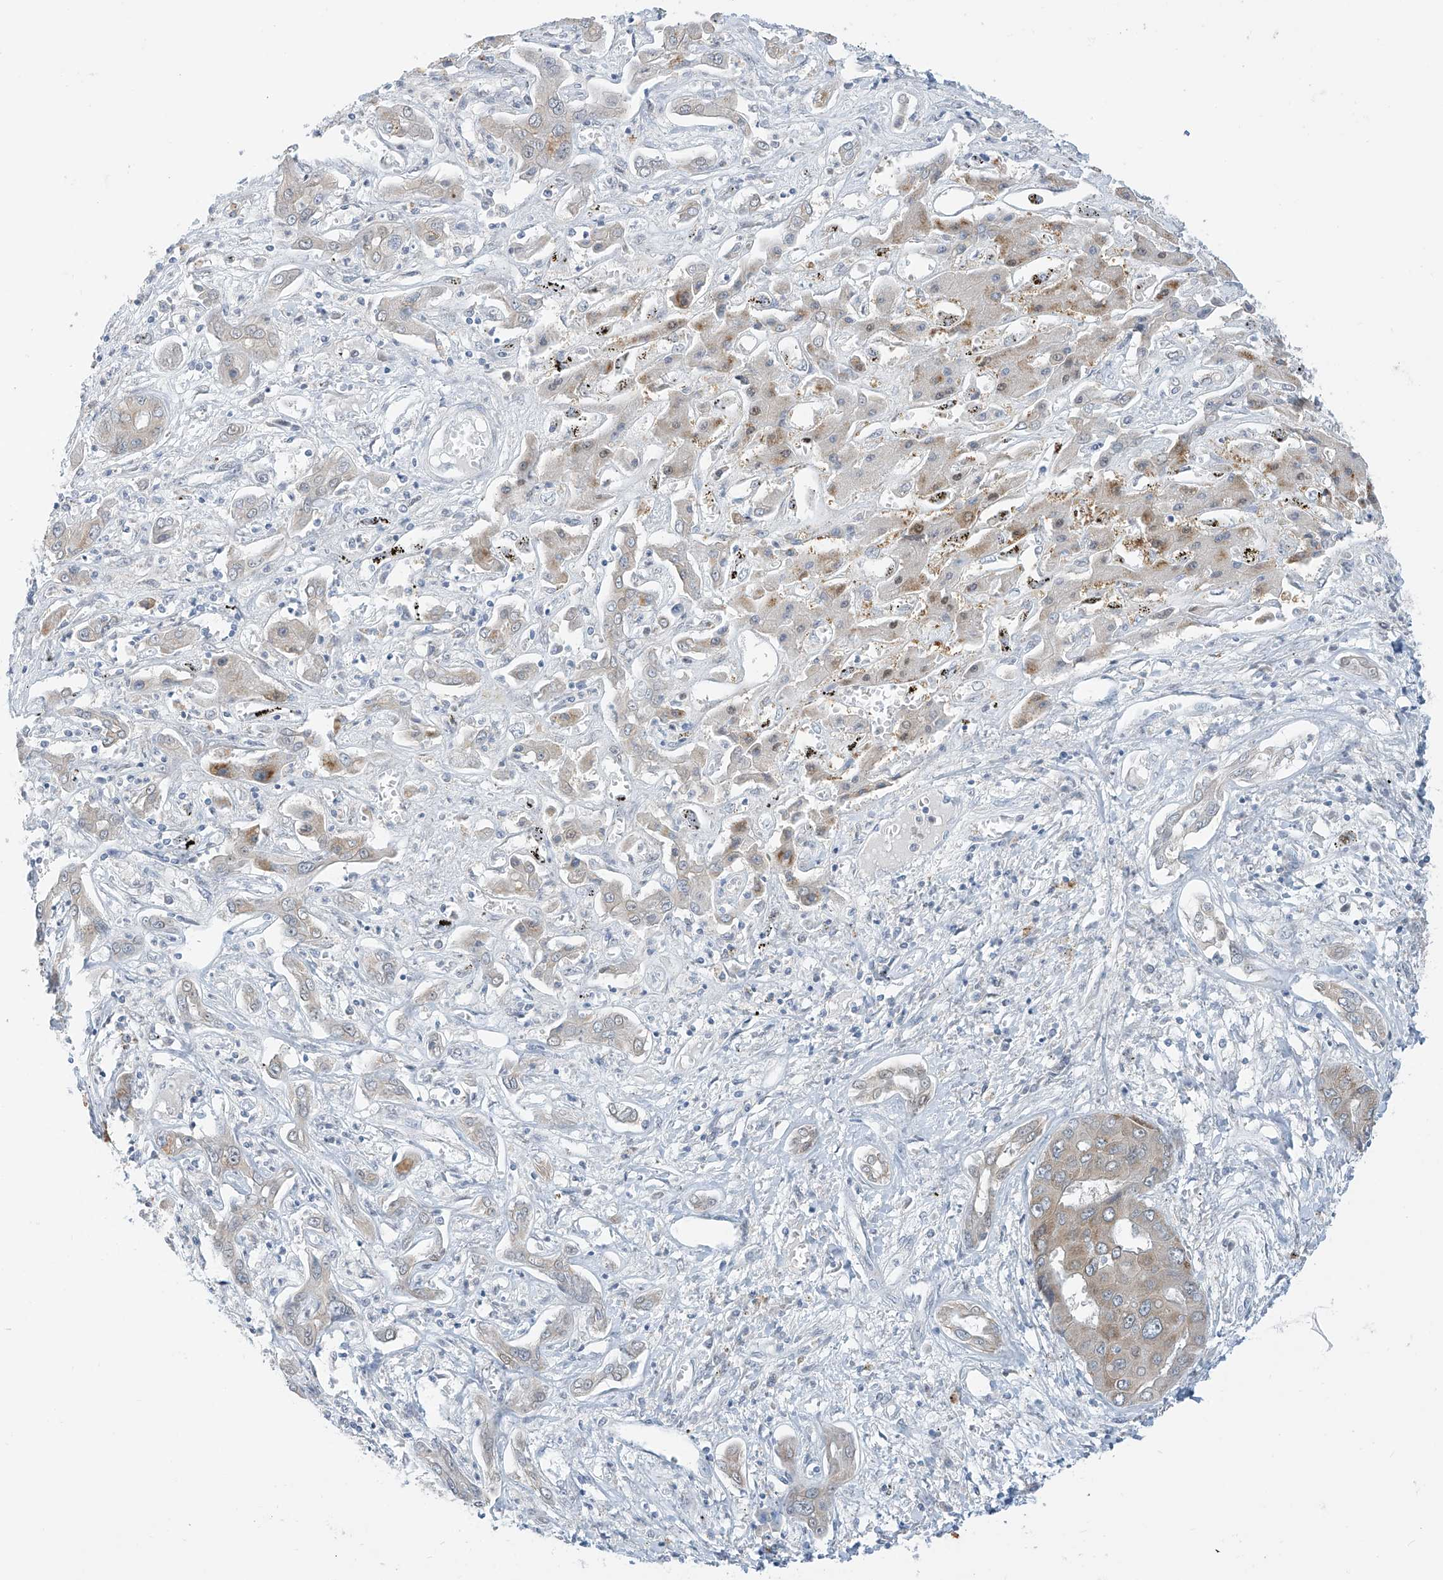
{"staining": {"intensity": "weak", "quantity": "<25%", "location": "cytoplasmic/membranous"}, "tissue": "liver cancer", "cell_type": "Tumor cells", "image_type": "cancer", "snomed": [{"axis": "morphology", "description": "Cholangiocarcinoma"}, {"axis": "topography", "description": "Liver"}], "caption": "DAB (3,3'-diaminobenzidine) immunohistochemical staining of human liver cholangiocarcinoma demonstrates no significant expression in tumor cells.", "gene": "APLF", "patient": {"sex": "male", "age": 67}}